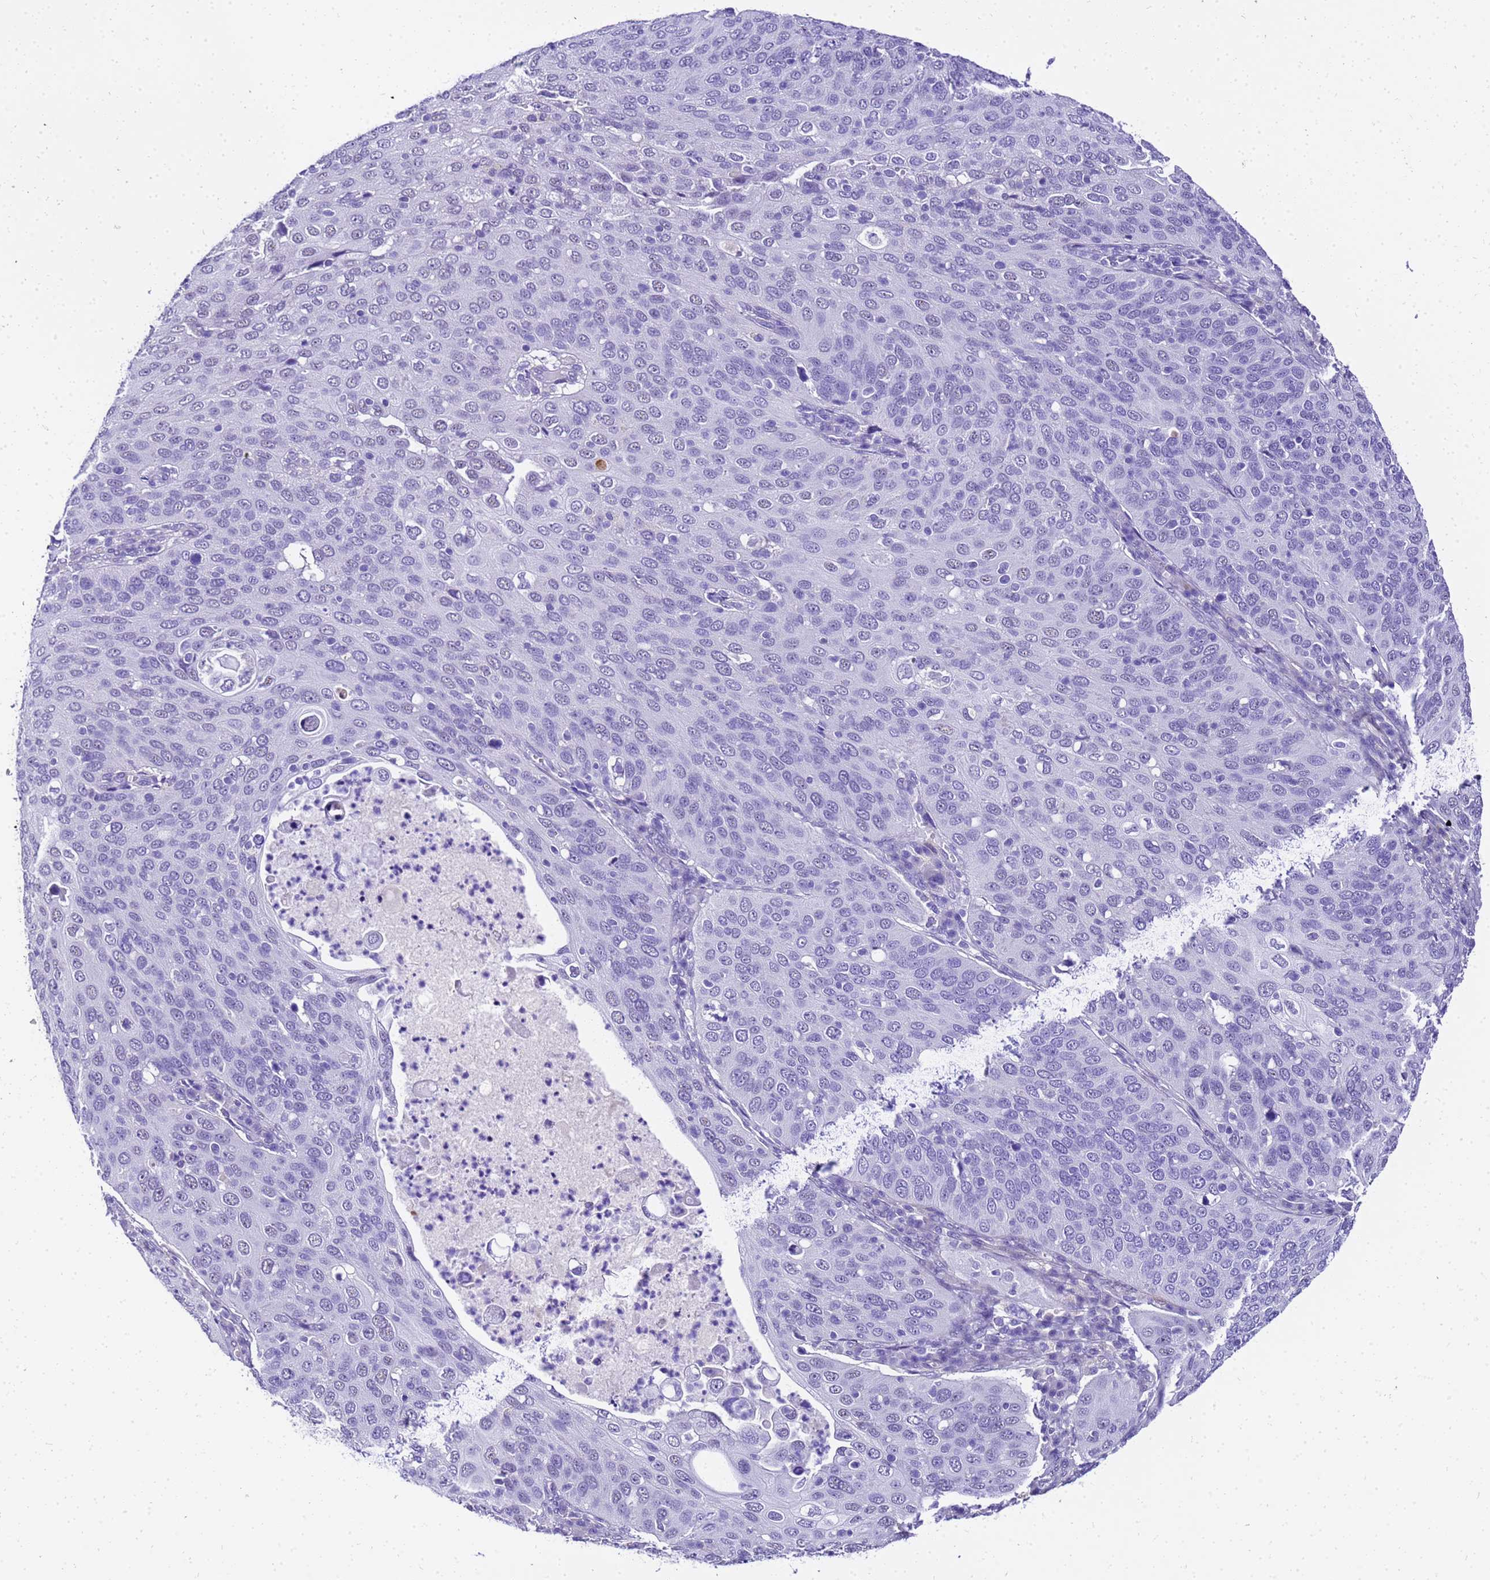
{"staining": {"intensity": "negative", "quantity": "none", "location": "none"}, "tissue": "cervical cancer", "cell_type": "Tumor cells", "image_type": "cancer", "snomed": [{"axis": "morphology", "description": "Squamous cell carcinoma, NOS"}, {"axis": "topography", "description": "Cervix"}], "caption": "This is an IHC histopathology image of squamous cell carcinoma (cervical). There is no expression in tumor cells.", "gene": "HSPB6", "patient": {"sex": "female", "age": 36}}